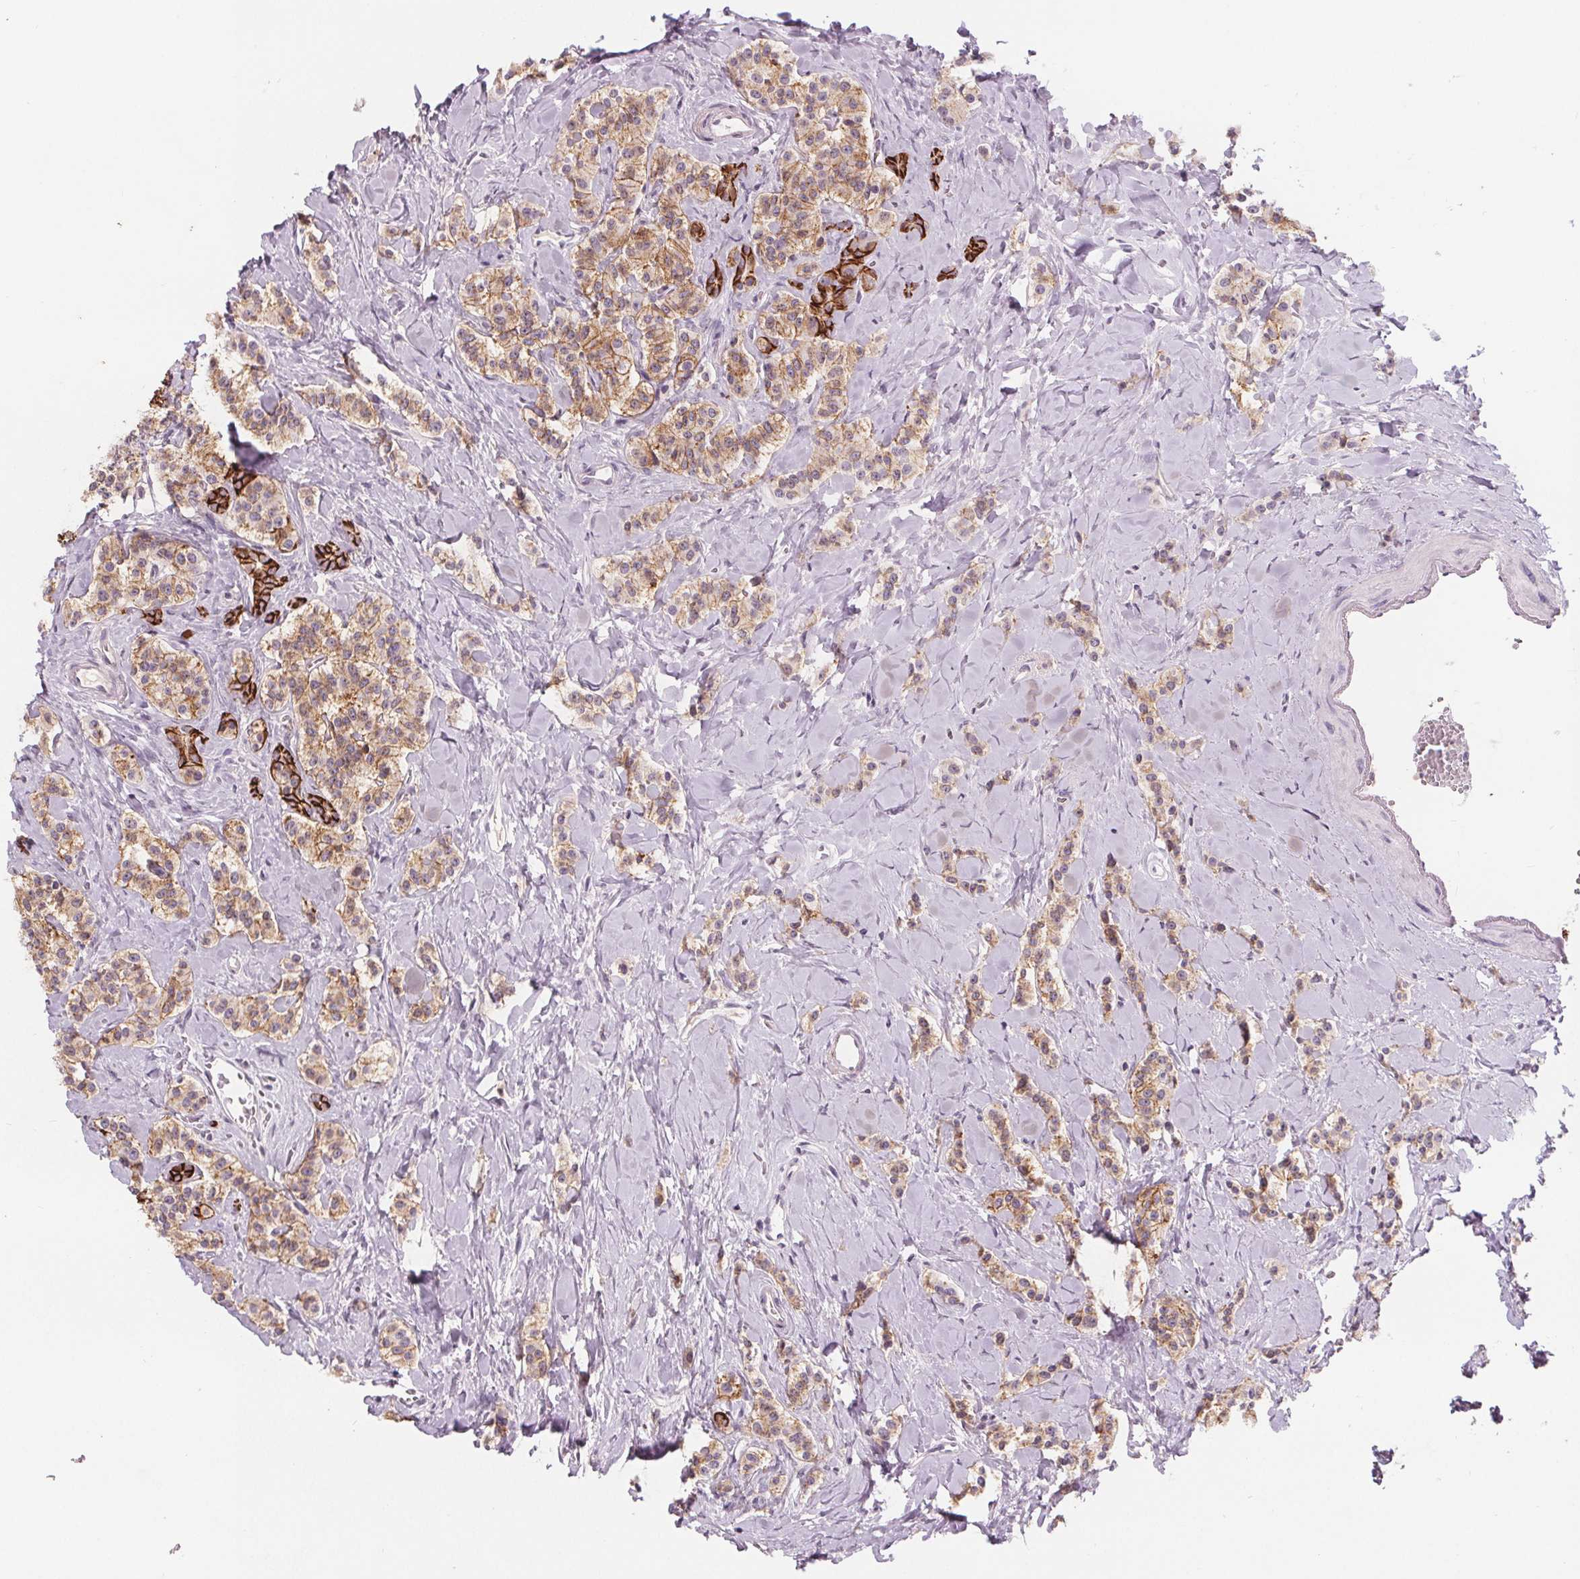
{"staining": {"intensity": "moderate", "quantity": ">75%", "location": "cytoplasmic/membranous"}, "tissue": "carcinoid", "cell_type": "Tumor cells", "image_type": "cancer", "snomed": [{"axis": "morphology", "description": "Normal tissue, NOS"}, {"axis": "morphology", "description": "Carcinoid, malignant, NOS"}, {"axis": "topography", "description": "Pancreas"}], "caption": "The immunohistochemical stain shows moderate cytoplasmic/membranous expression in tumor cells of malignant carcinoid tissue.", "gene": "ATP1A1", "patient": {"sex": "male", "age": 36}}